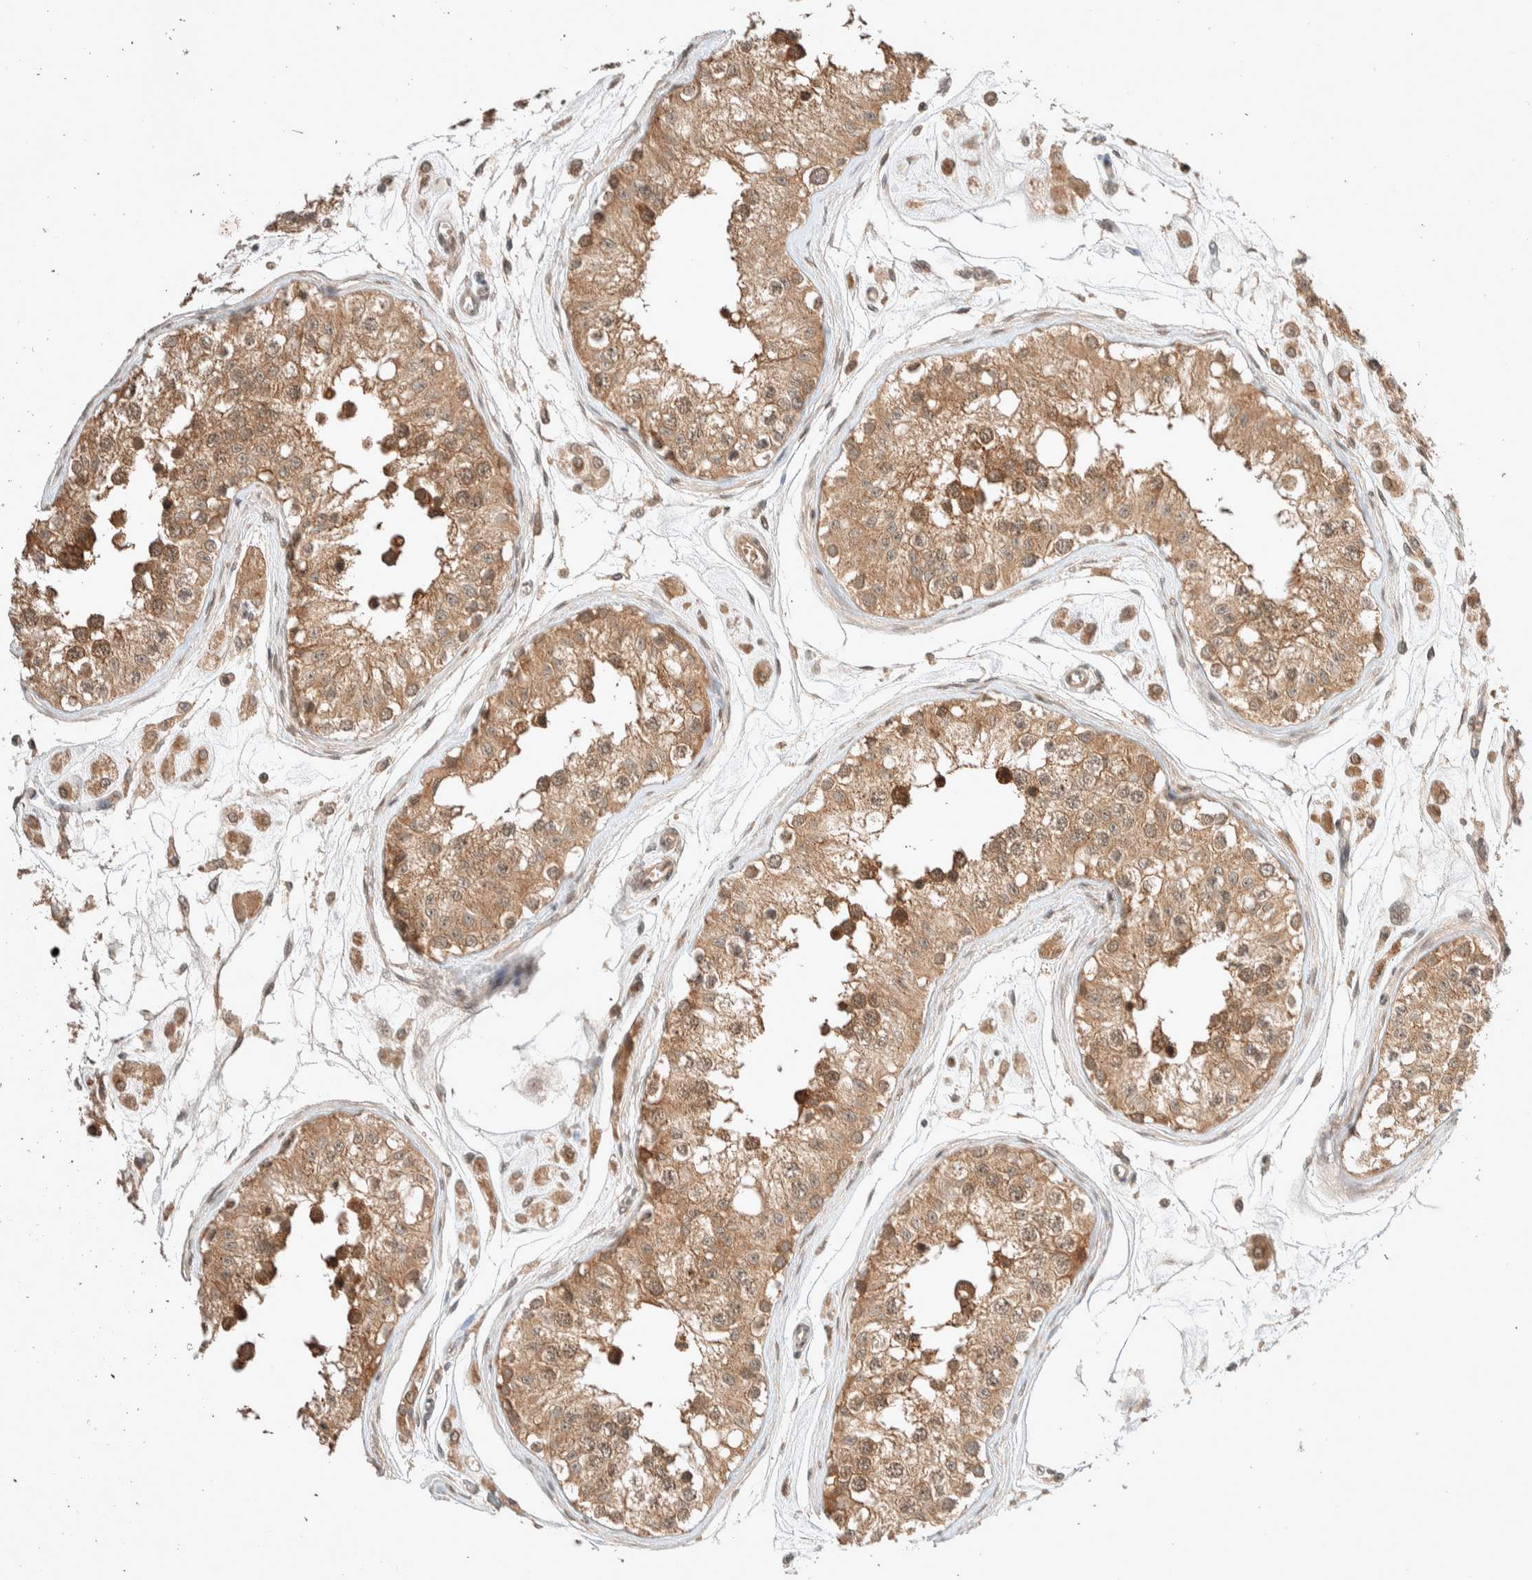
{"staining": {"intensity": "moderate", "quantity": ">75%", "location": "cytoplasmic/membranous"}, "tissue": "testis", "cell_type": "Cells in seminiferous ducts", "image_type": "normal", "snomed": [{"axis": "morphology", "description": "Normal tissue, NOS"}, {"axis": "morphology", "description": "Adenocarcinoma, metastatic, NOS"}, {"axis": "topography", "description": "Testis"}], "caption": "Immunohistochemistry (DAB (3,3'-diaminobenzidine)) staining of normal human testis displays moderate cytoplasmic/membranous protein expression in about >75% of cells in seminiferous ducts.", "gene": "THRA", "patient": {"sex": "male", "age": 26}}